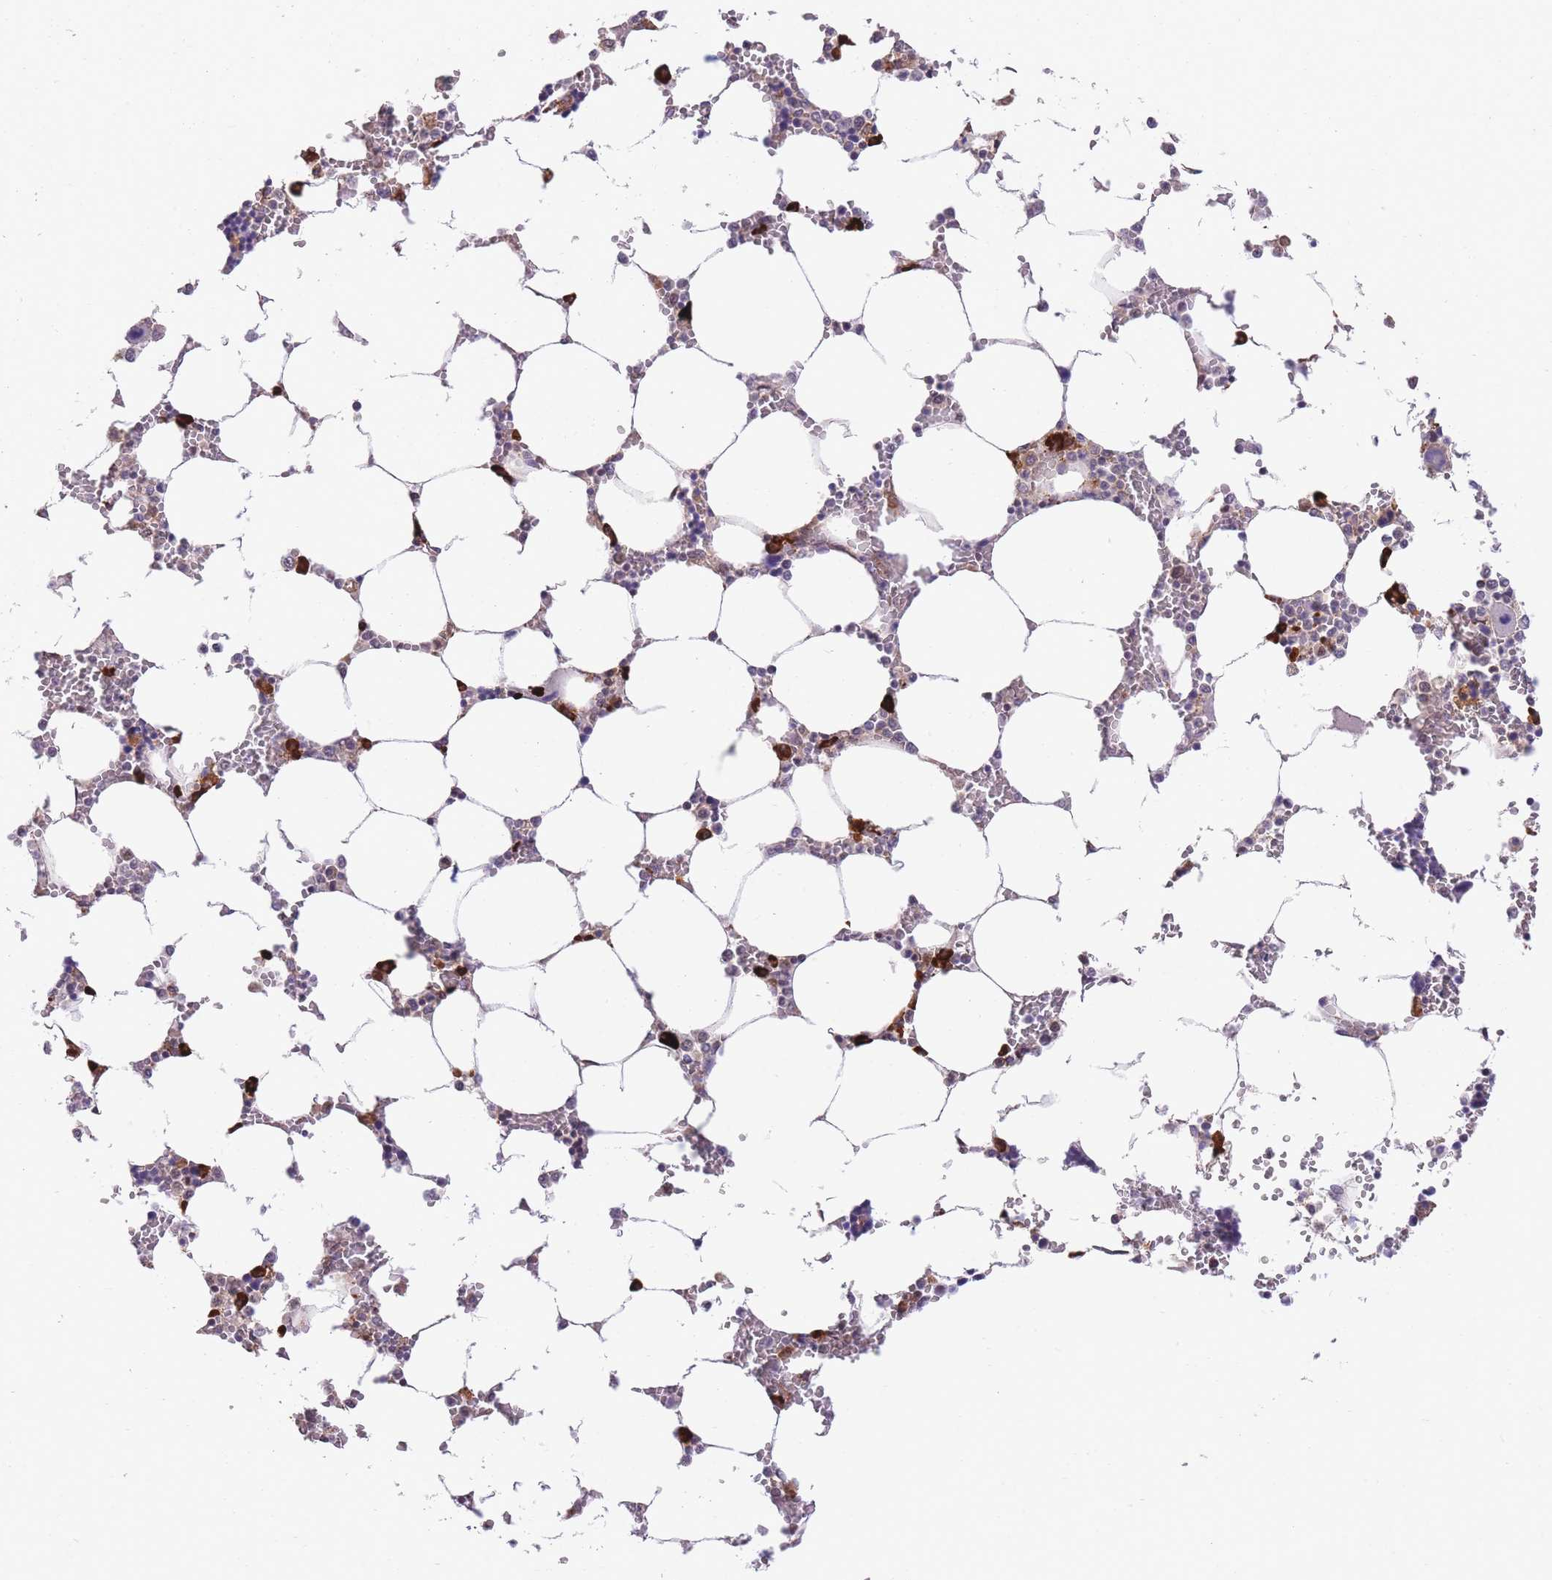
{"staining": {"intensity": "strong", "quantity": "<25%", "location": "cytoplasmic/membranous"}, "tissue": "bone marrow", "cell_type": "Hematopoietic cells", "image_type": "normal", "snomed": [{"axis": "morphology", "description": "Normal tissue, NOS"}, {"axis": "topography", "description": "Bone marrow"}], "caption": "Immunohistochemical staining of benign bone marrow displays strong cytoplasmic/membranous protein positivity in about <25% of hematopoietic cells. Using DAB (3,3'-diaminobenzidine) (brown) and hematoxylin (blue) stains, captured at high magnification using brightfield microscopy.", "gene": "EXOSC8", "patient": {"sex": "male", "age": 64}}